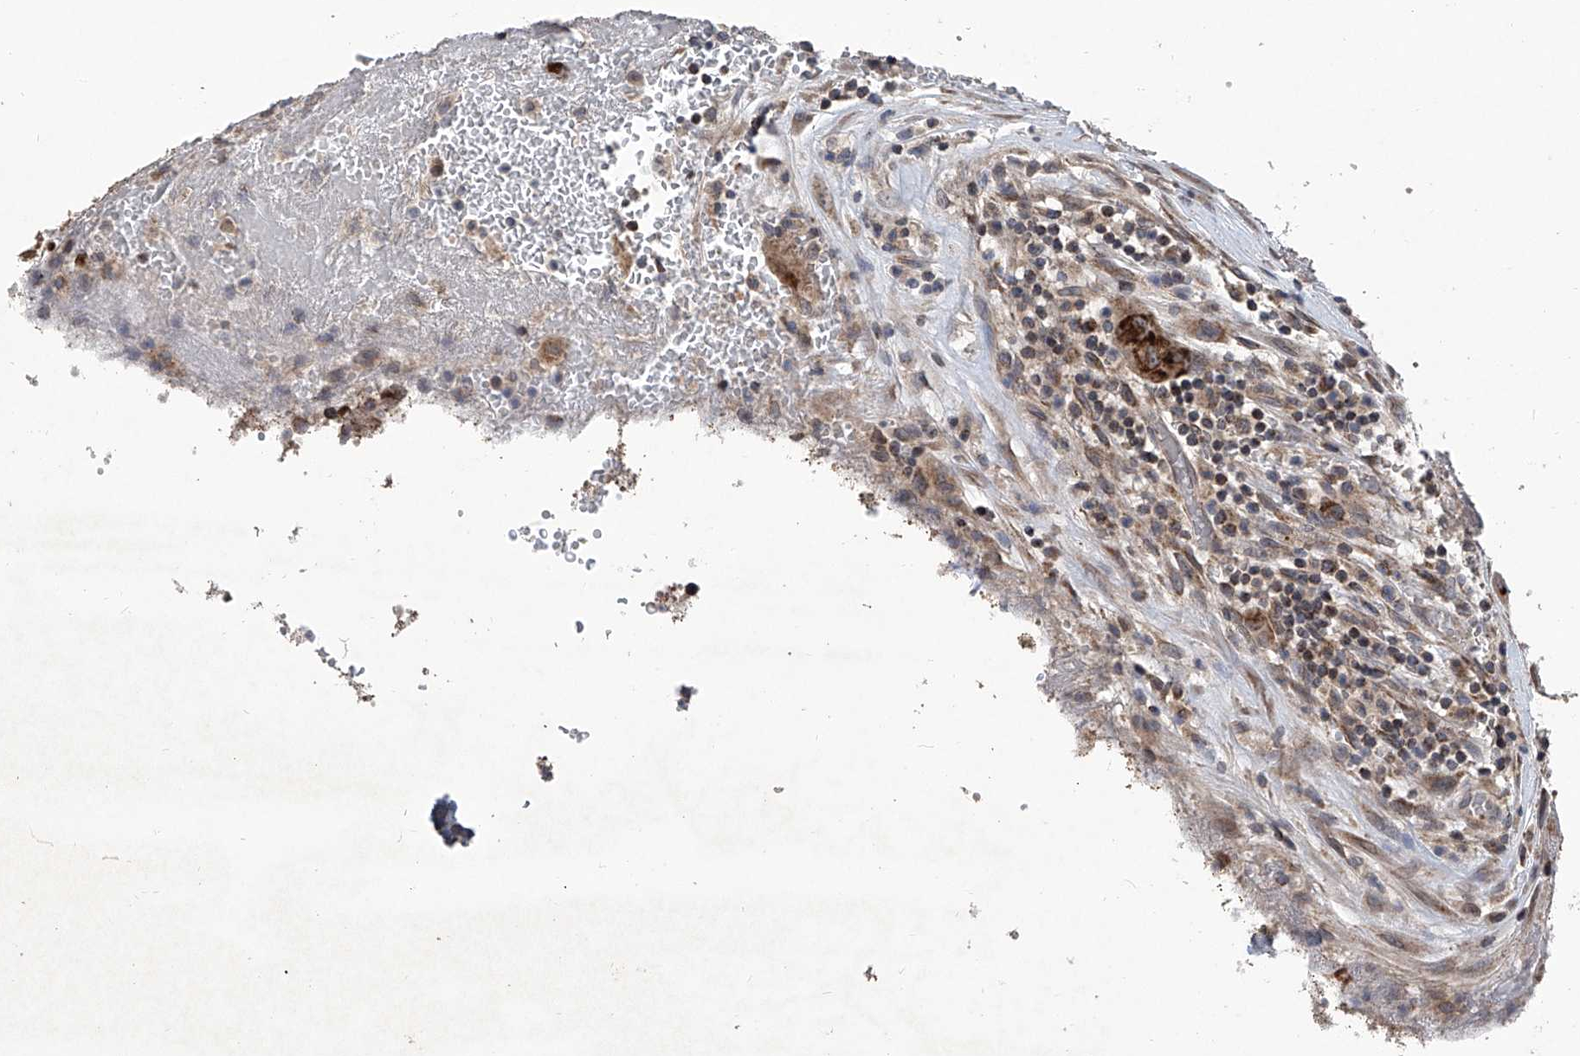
{"staining": {"intensity": "strong", "quantity": ">75%", "location": "cytoplasmic/membranous"}, "tissue": "thyroid cancer", "cell_type": "Tumor cells", "image_type": "cancer", "snomed": [{"axis": "morphology", "description": "Papillary adenocarcinoma, NOS"}, {"axis": "topography", "description": "Thyroid gland"}], "caption": "A brown stain highlights strong cytoplasmic/membranous positivity of a protein in human thyroid papillary adenocarcinoma tumor cells.", "gene": "BCKDHB", "patient": {"sex": "male", "age": 77}}